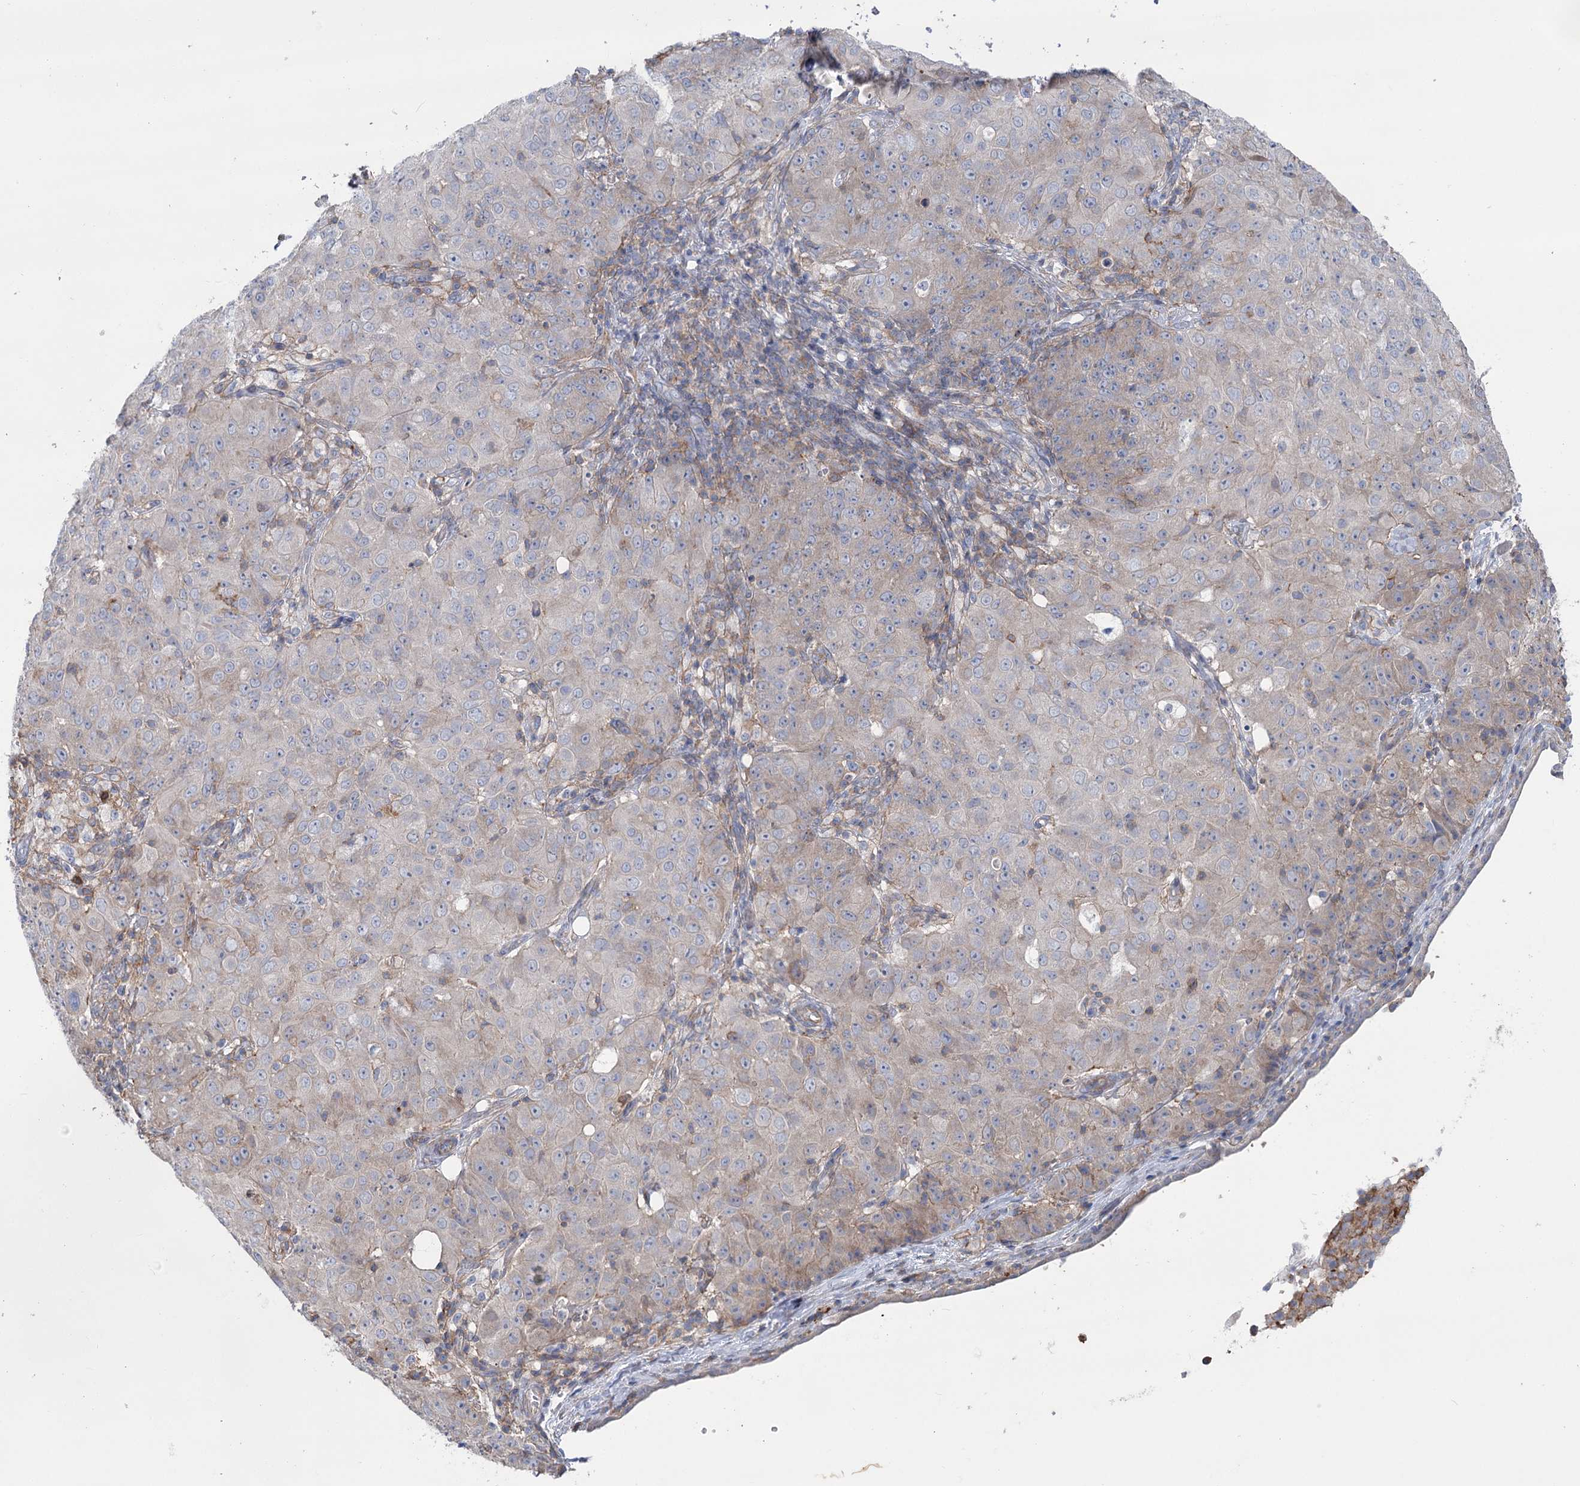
{"staining": {"intensity": "weak", "quantity": "<25%", "location": "cytoplasmic/membranous"}, "tissue": "ovarian cancer", "cell_type": "Tumor cells", "image_type": "cancer", "snomed": [{"axis": "morphology", "description": "Carcinoma, endometroid"}, {"axis": "topography", "description": "Ovary"}], "caption": "Ovarian cancer (endometroid carcinoma) was stained to show a protein in brown. There is no significant expression in tumor cells.", "gene": "LARP1B", "patient": {"sex": "female", "age": 42}}